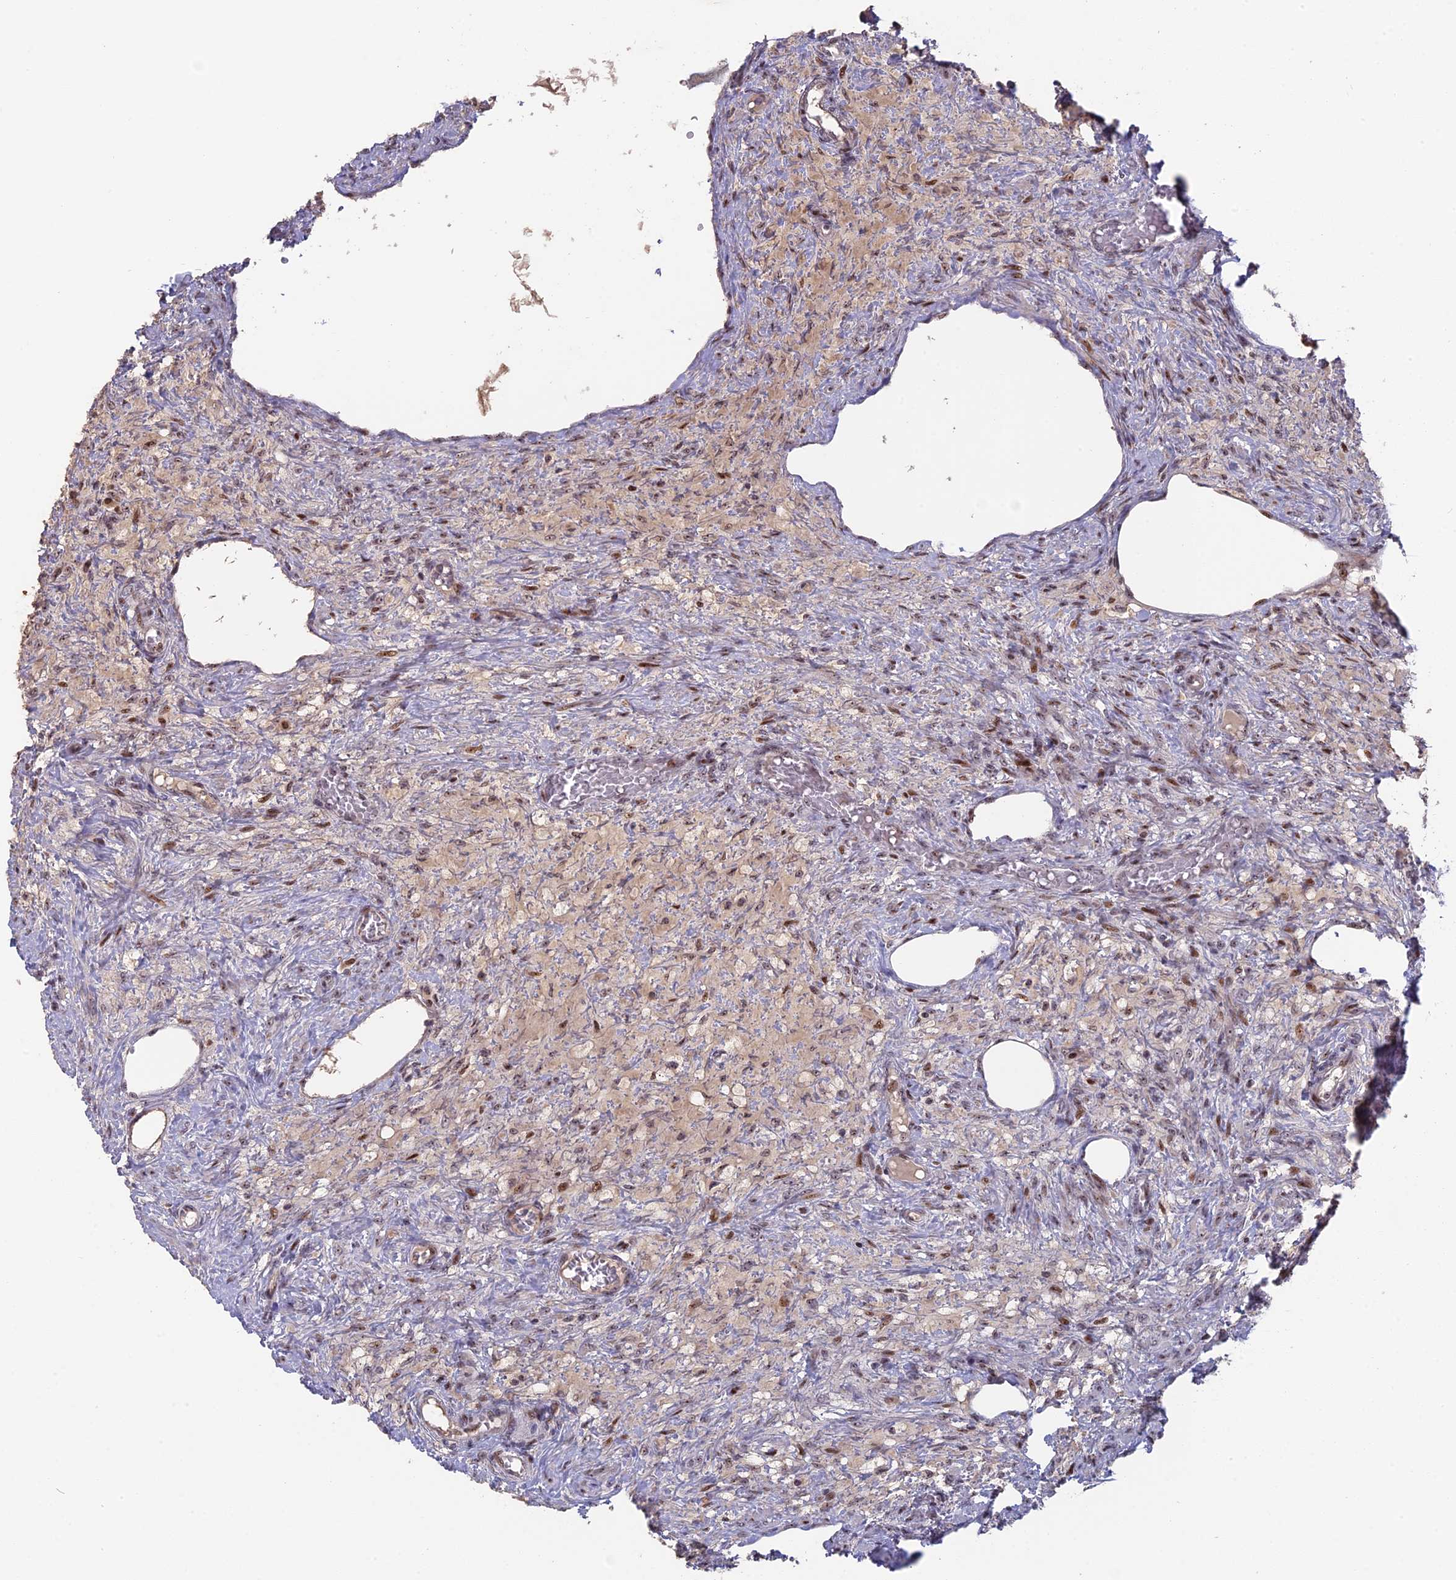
{"staining": {"intensity": "moderate", "quantity": "<25%", "location": "nuclear"}, "tissue": "ovary", "cell_type": "Ovarian stroma cells", "image_type": "normal", "snomed": [{"axis": "morphology", "description": "Normal tissue, NOS"}, {"axis": "topography", "description": "Ovary"}], "caption": "Ovarian stroma cells demonstrate low levels of moderate nuclear positivity in approximately <25% of cells in normal ovary. (Brightfield microscopy of DAB IHC at high magnification).", "gene": "FAM131A", "patient": {"sex": "female", "age": 27}}